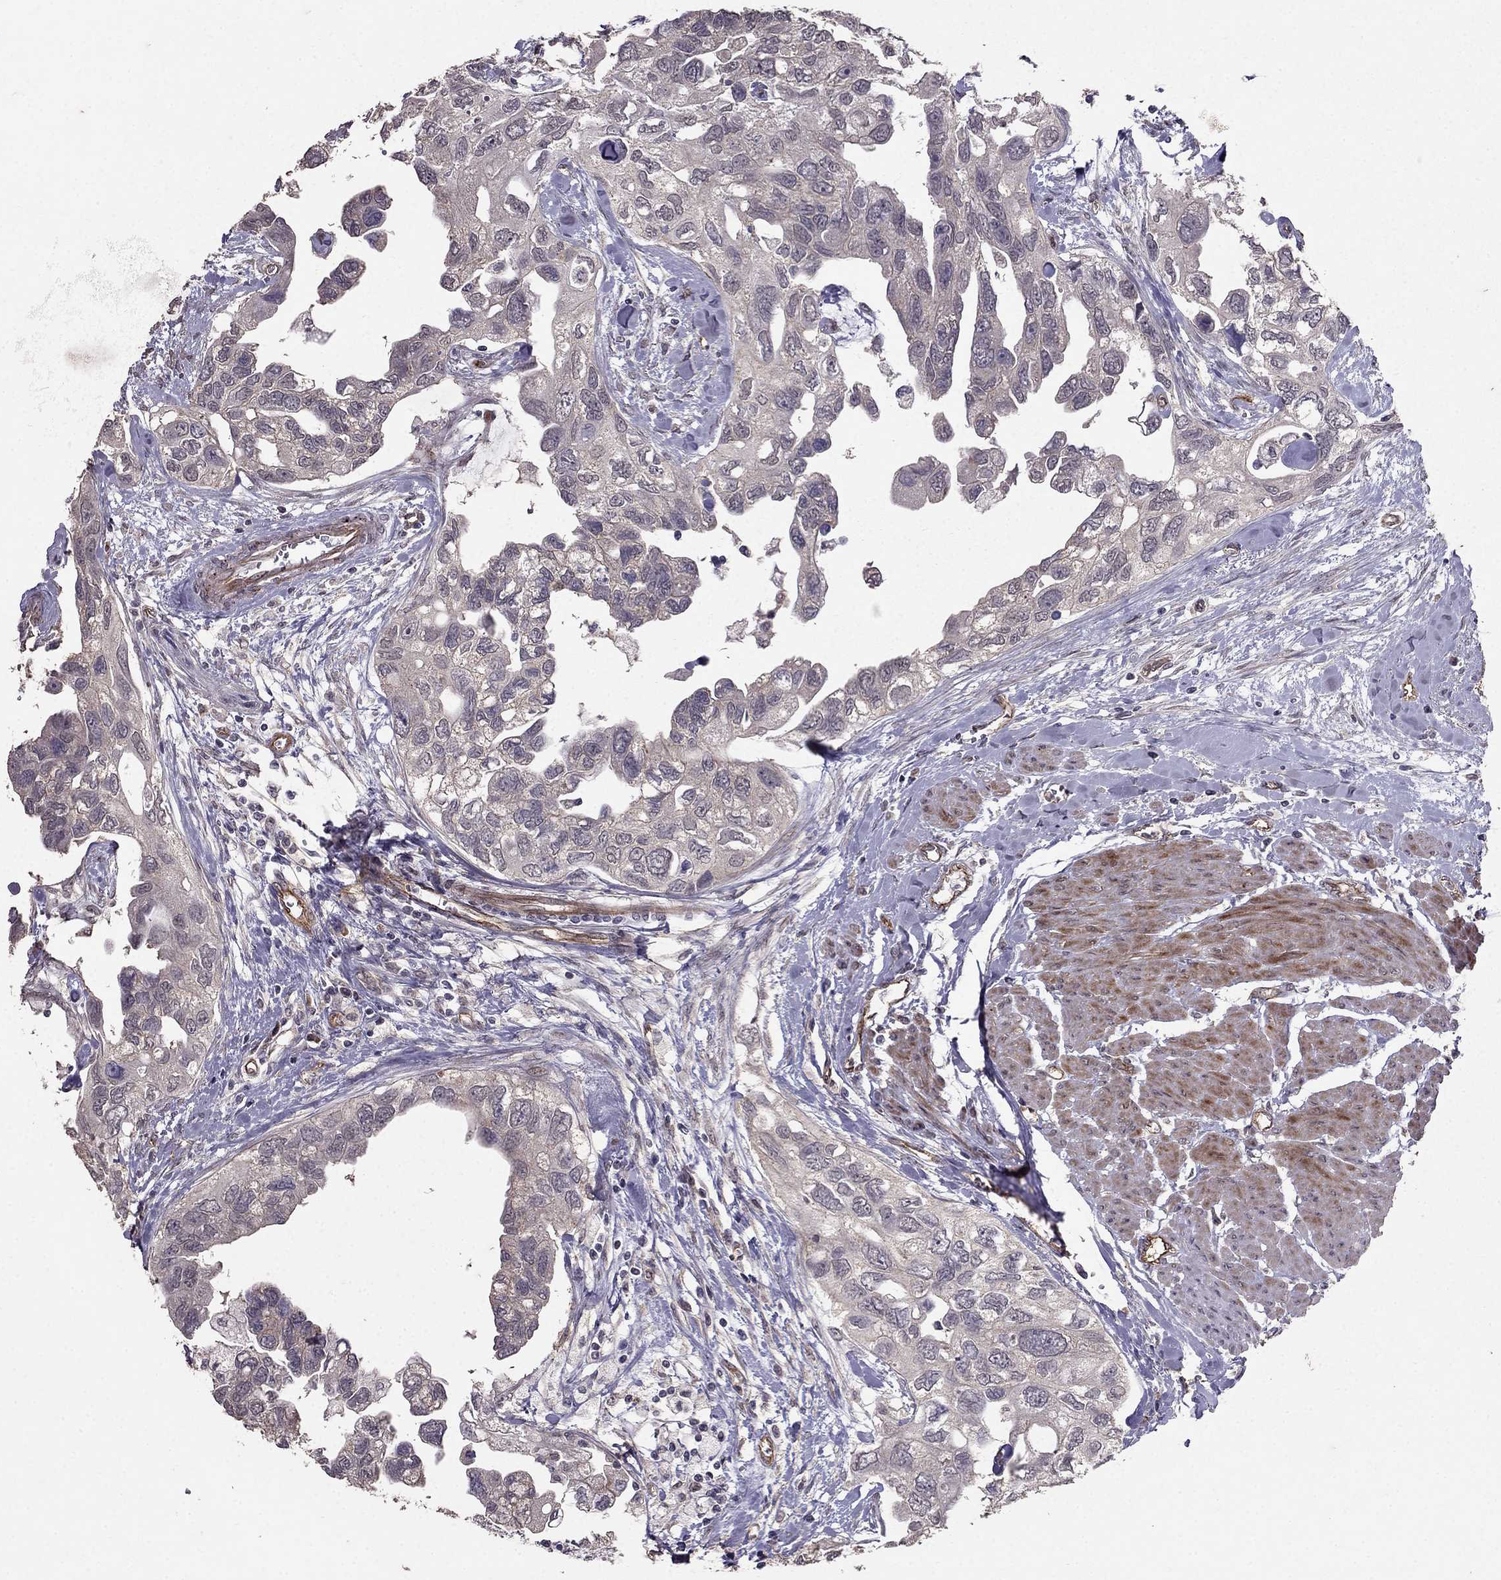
{"staining": {"intensity": "negative", "quantity": "none", "location": "none"}, "tissue": "urothelial cancer", "cell_type": "Tumor cells", "image_type": "cancer", "snomed": [{"axis": "morphology", "description": "Urothelial carcinoma, High grade"}, {"axis": "topography", "description": "Urinary bladder"}], "caption": "Tumor cells show no significant staining in urothelial cancer.", "gene": "RASIP1", "patient": {"sex": "male", "age": 59}}